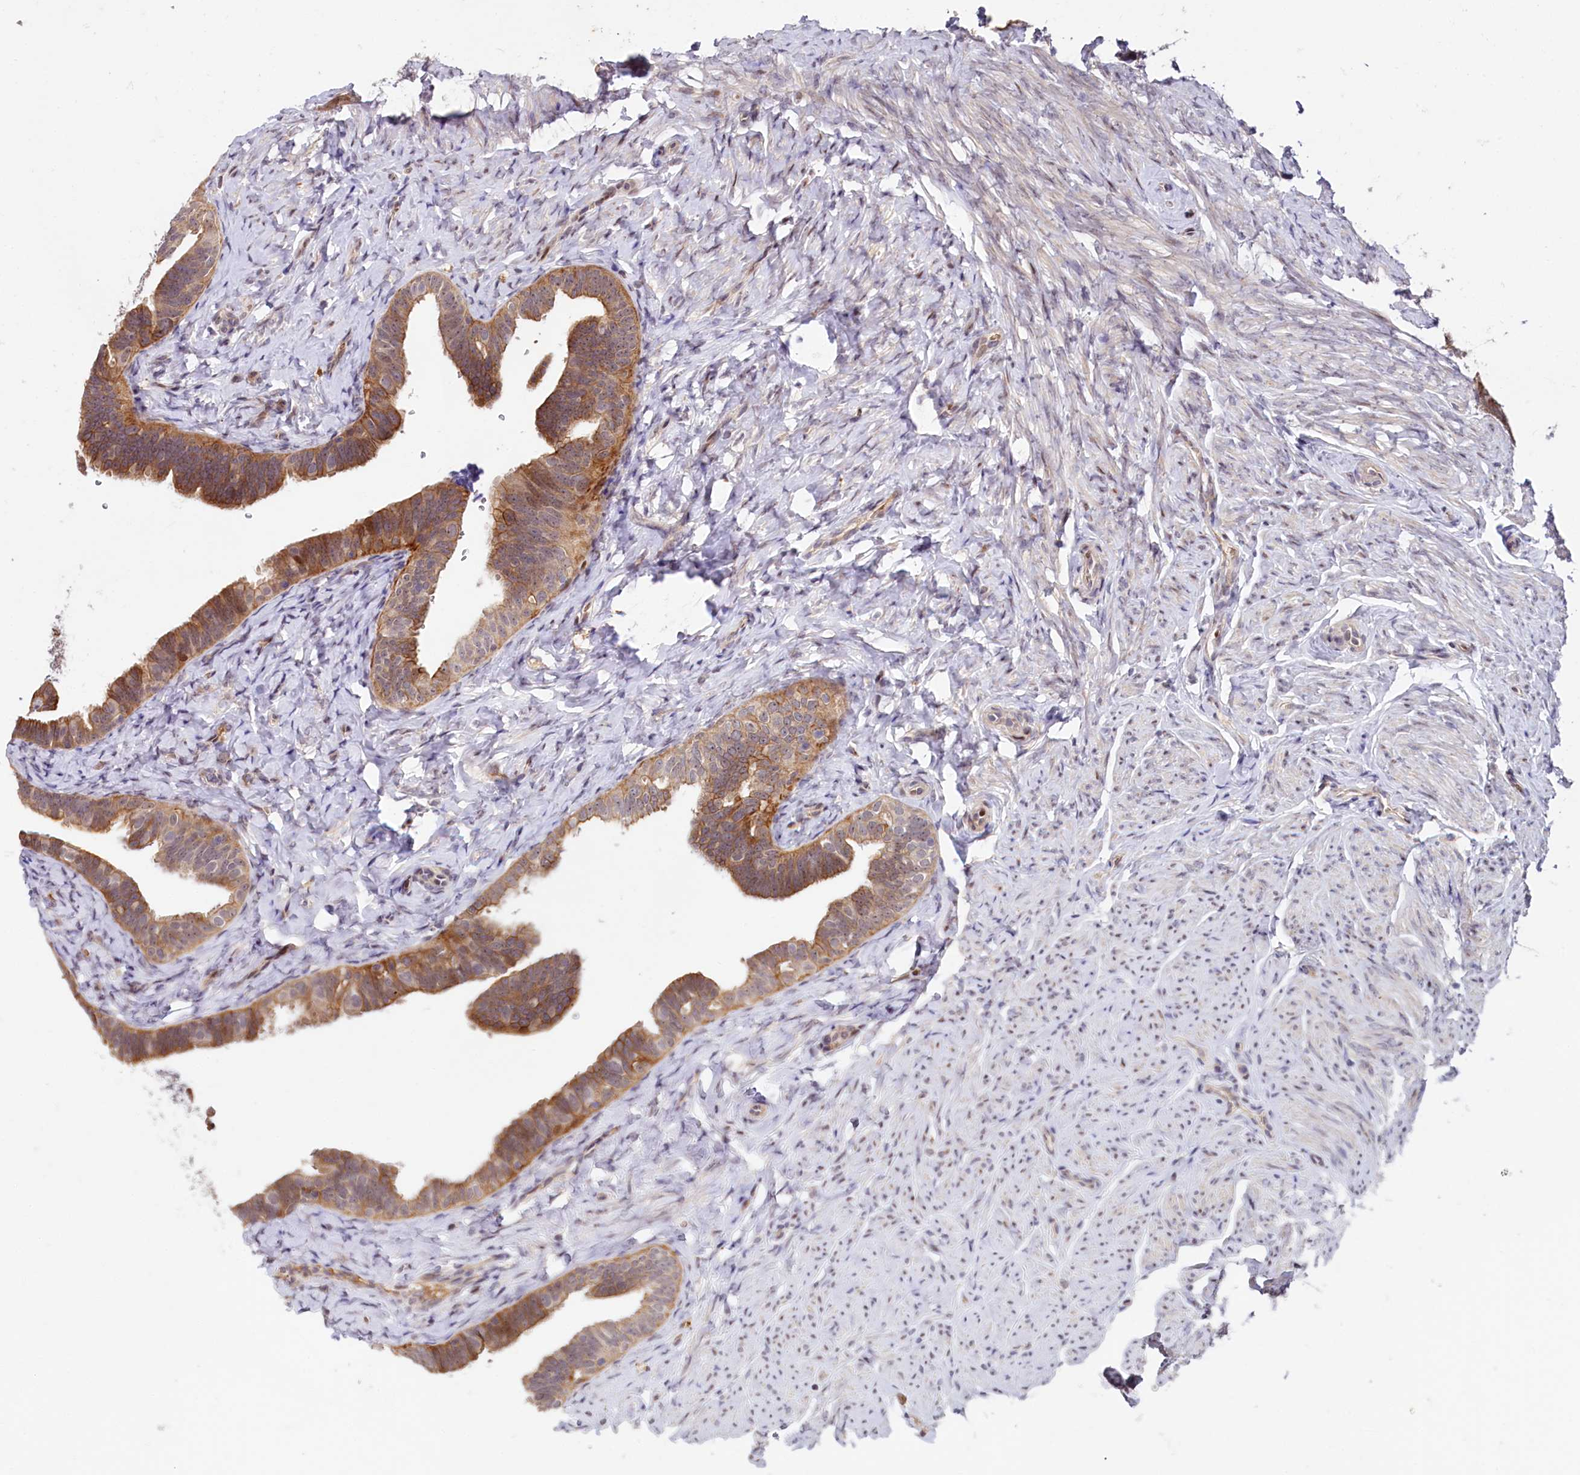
{"staining": {"intensity": "moderate", "quantity": ">75%", "location": "cytoplasmic/membranous,nuclear"}, "tissue": "fallopian tube", "cell_type": "Glandular cells", "image_type": "normal", "snomed": [{"axis": "morphology", "description": "Normal tissue, NOS"}, {"axis": "topography", "description": "Fallopian tube"}], "caption": "Protein positivity by immunohistochemistry reveals moderate cytoplasmic/membranous,nuclear expression in about >75% of glandular cells in normal fallopian tube. (brown staining indicates protein expression, while blue staining denotes nuclei).", "gene": "N4BP2L1", "patient": {"sex": "female", "age": 39}}